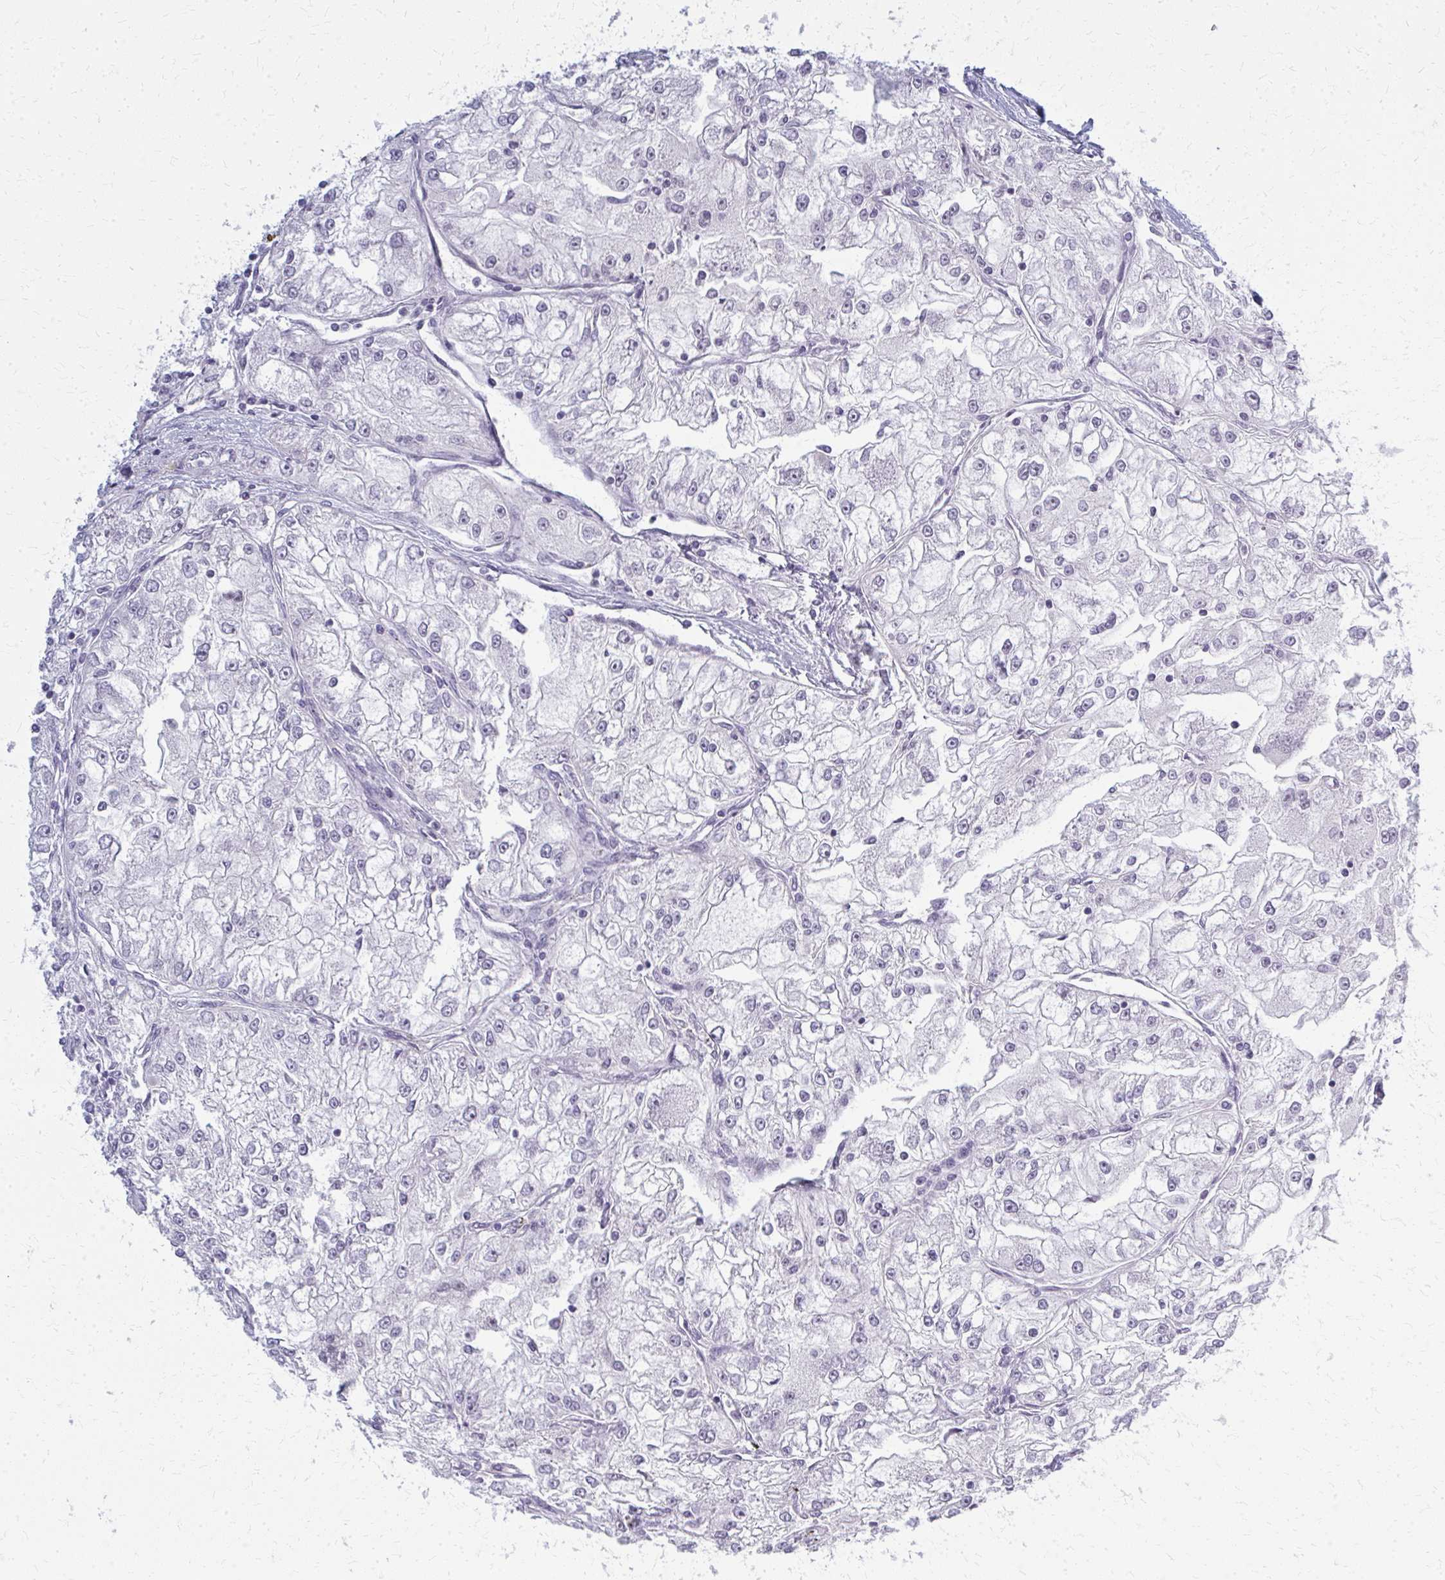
{"staining": {"intensity": "negative", "quantity": "none", "location": "none"}, "tissue": "renal cancer", "cell_type": "Tumor cells", "image_type": "cancer", "snomed": [{"axis": "morphology", "description": "Adenocarcinoma, NOS"}, {"axis": "topography", "description": "Kidney"}], "caption": "Renal cancer was stained to show a protein in brown. There is no significant positivity in tumor cells.", "gene": "CASQ2", "patient": {"sex": "female", "age": 72}}